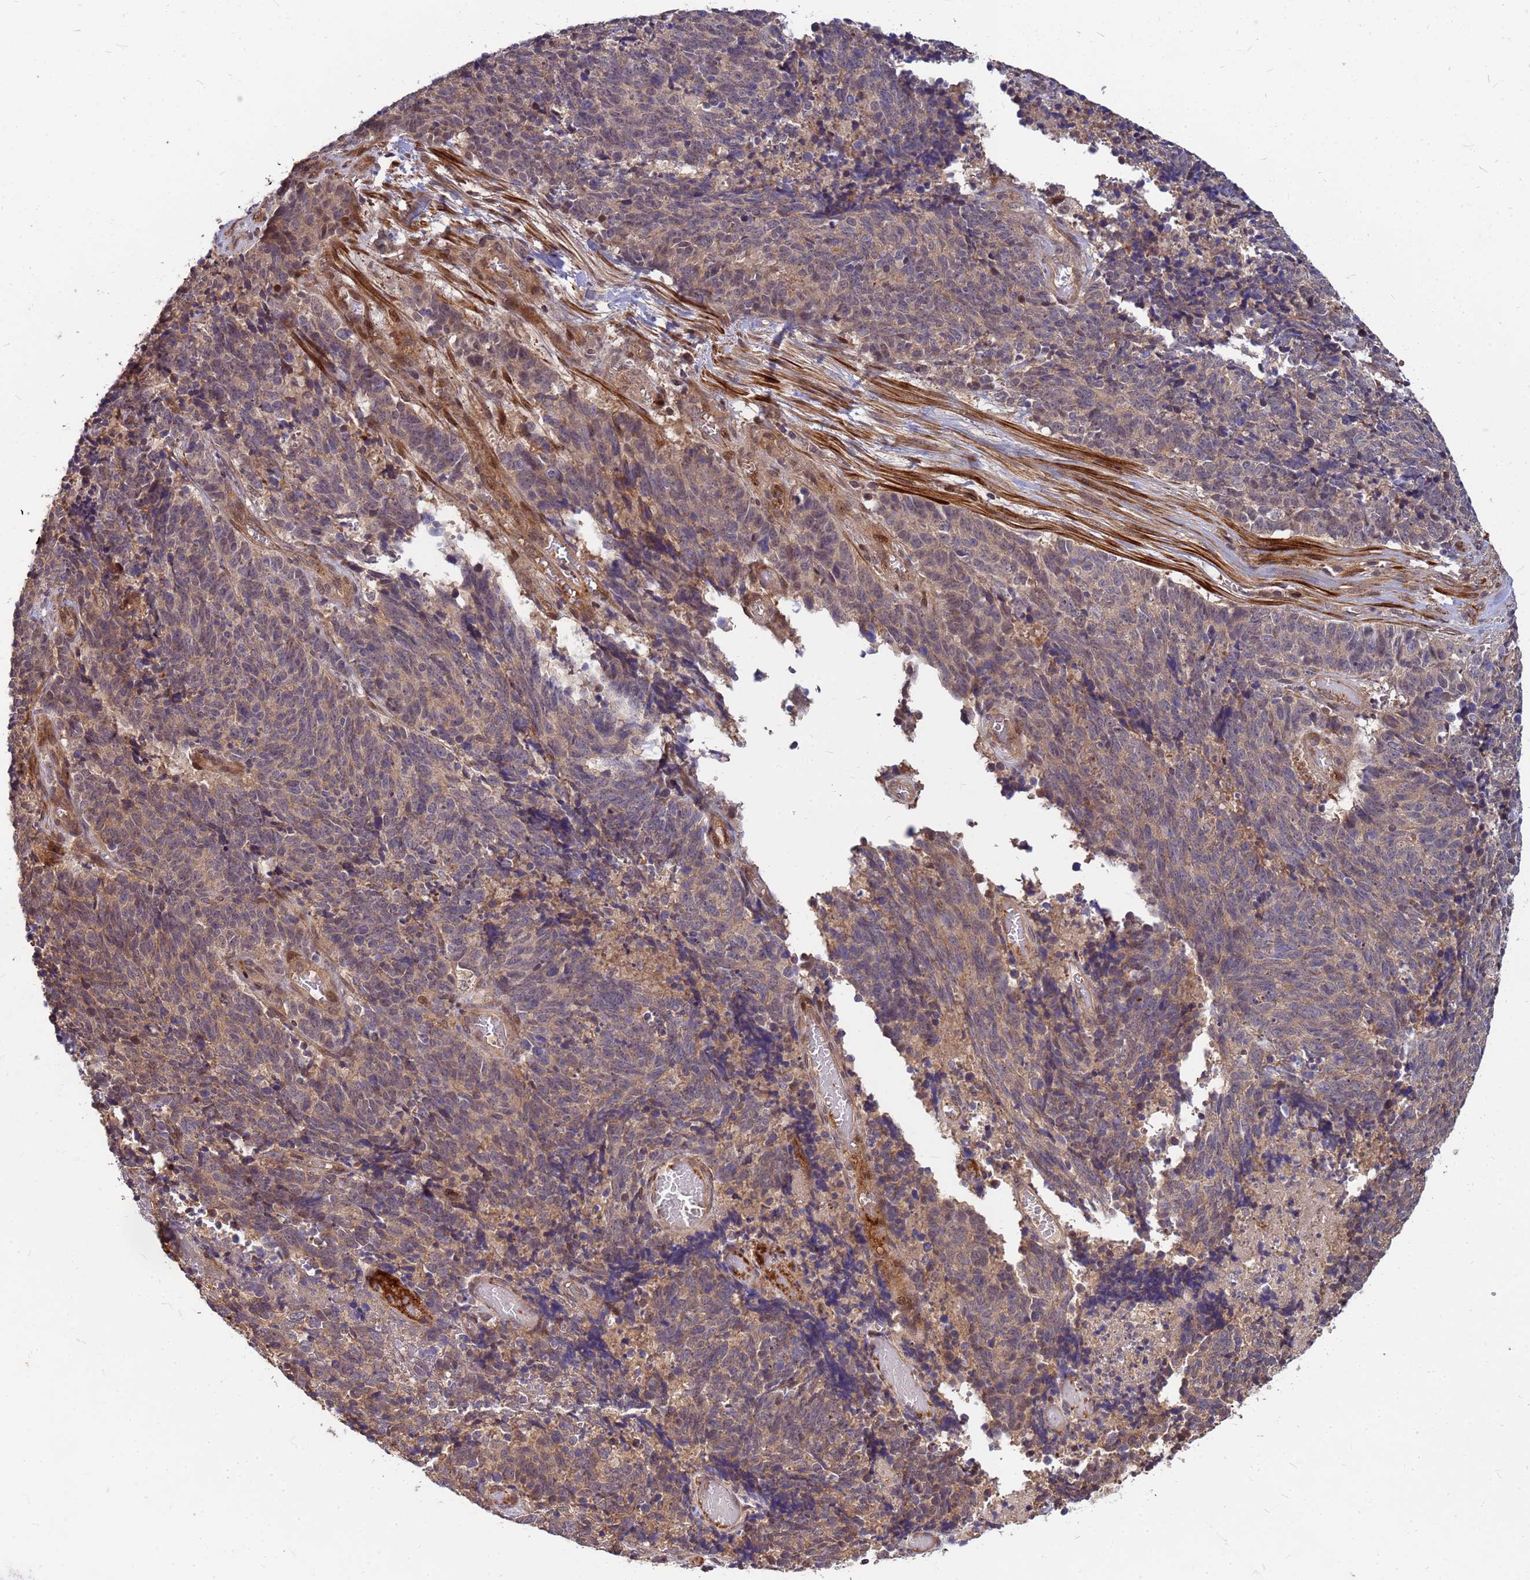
{"staining": {"intensity": "weak", "quantity": ">75%", "location": "cytoplasmic/membranous"}, "tissue": "cervical cancer", "cell_type": "Tumor cells", "image_type": "cancer", "snomed": [{"axis": "morphology", "description": "Squamous cell carcinoma, NOS"}, {"axis": "topography", "description": "Cervix"}], "caption": "Cervical squamous cell carcinoma stained with a brown dye displays weak cytoplasmic/membranous positive staining in about >75% of tumor cells.", "gene": "DUS4L", "patient": {"sex": "female", "age": 29}}